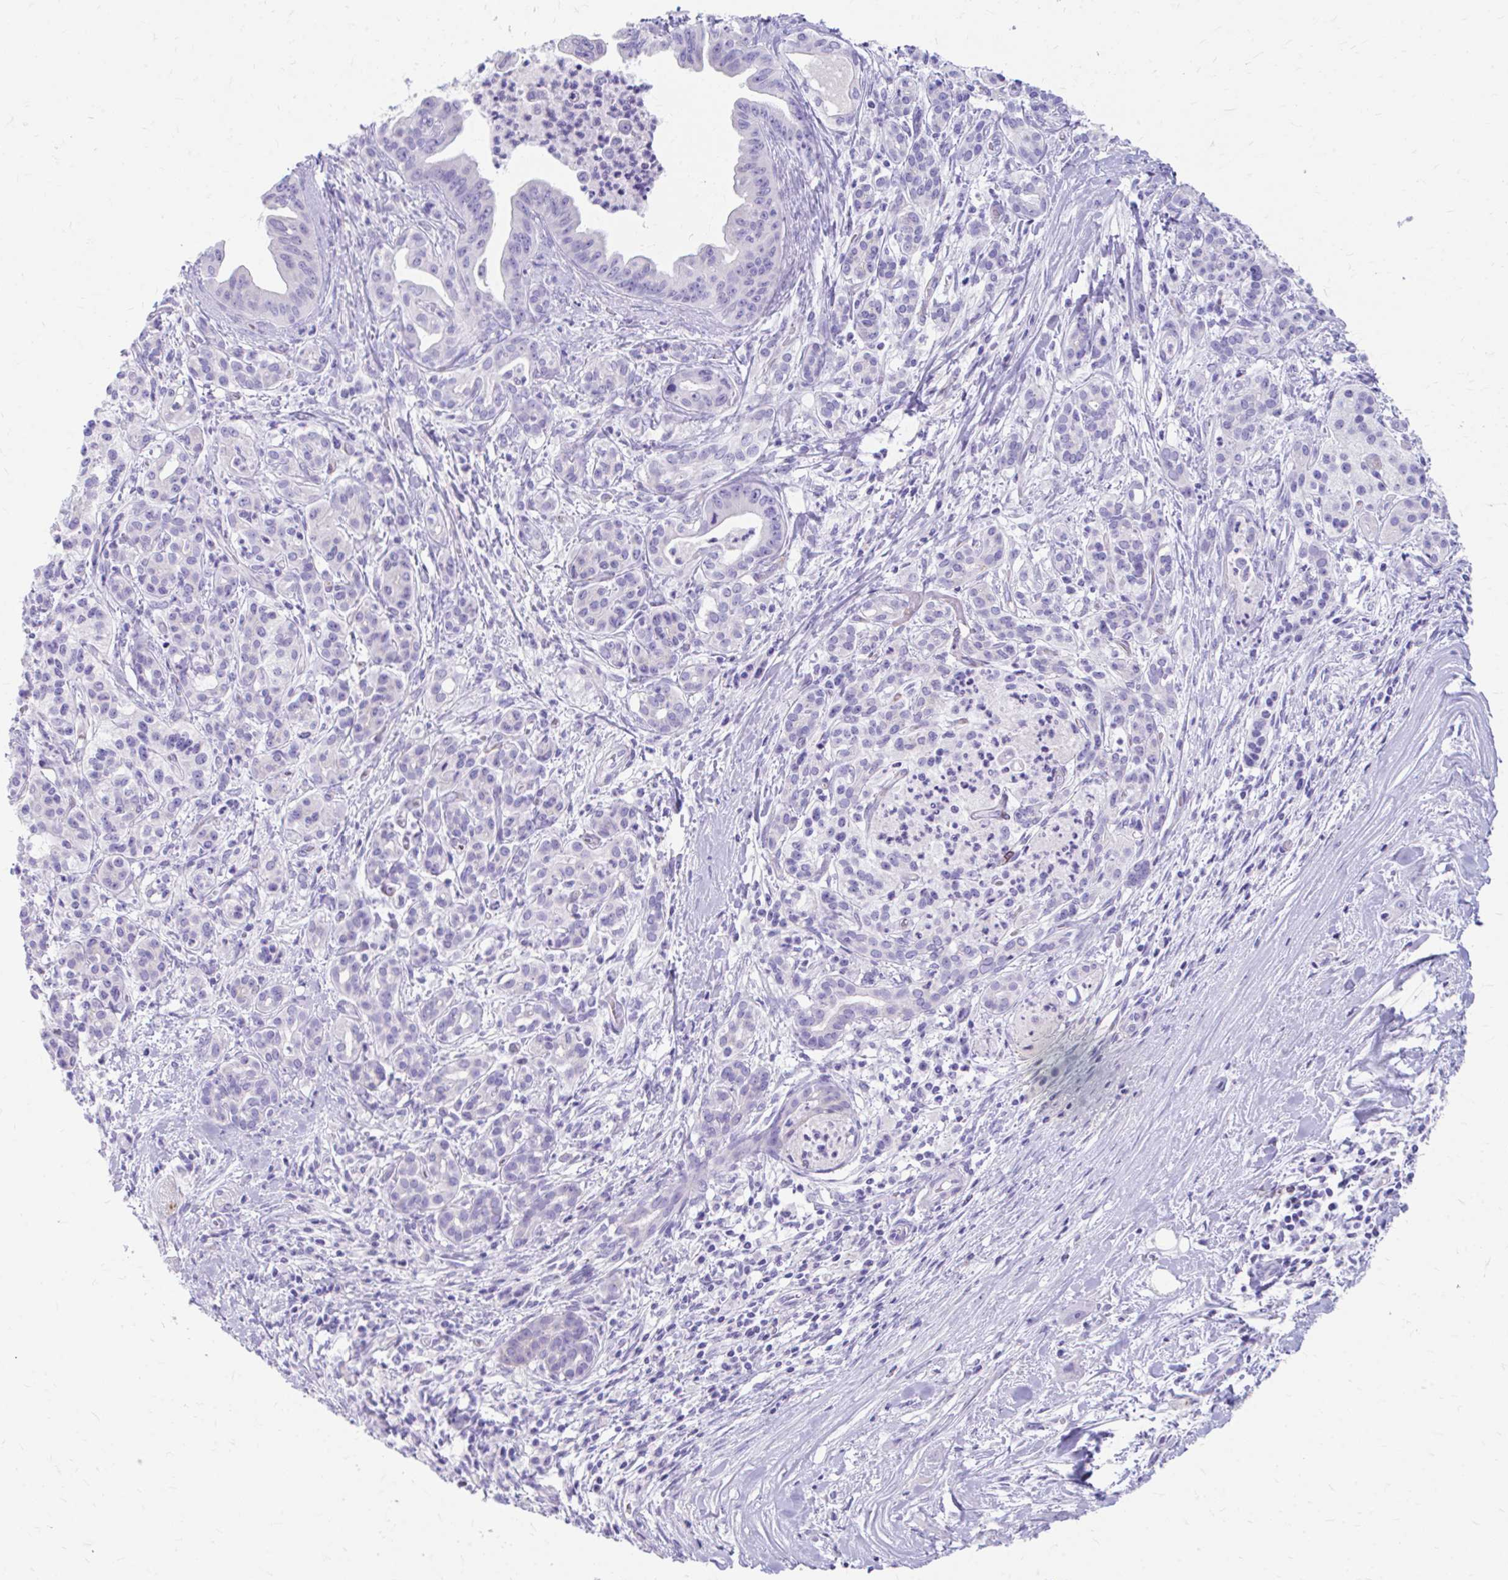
{"staining": {"intensity": "negative", "quantity": "none", "location": "none"}, "tissue": "pancreatic cancer", "cell_type": "Tumor cells", "image_type": "cancer", "snomed": [{"axis": "morphology", "description": "Adenocarcinoma, NOS"}, {"axis": "topography", "description": "Pancreas"}], "caption": "This is an immunohistochemistry micrograph of human pancreatic cancer (adenocarcinoma). There is no positivity in tumor cells.", "gene": "KRIT1", "patient": {"sex": "male", "age": 58}}